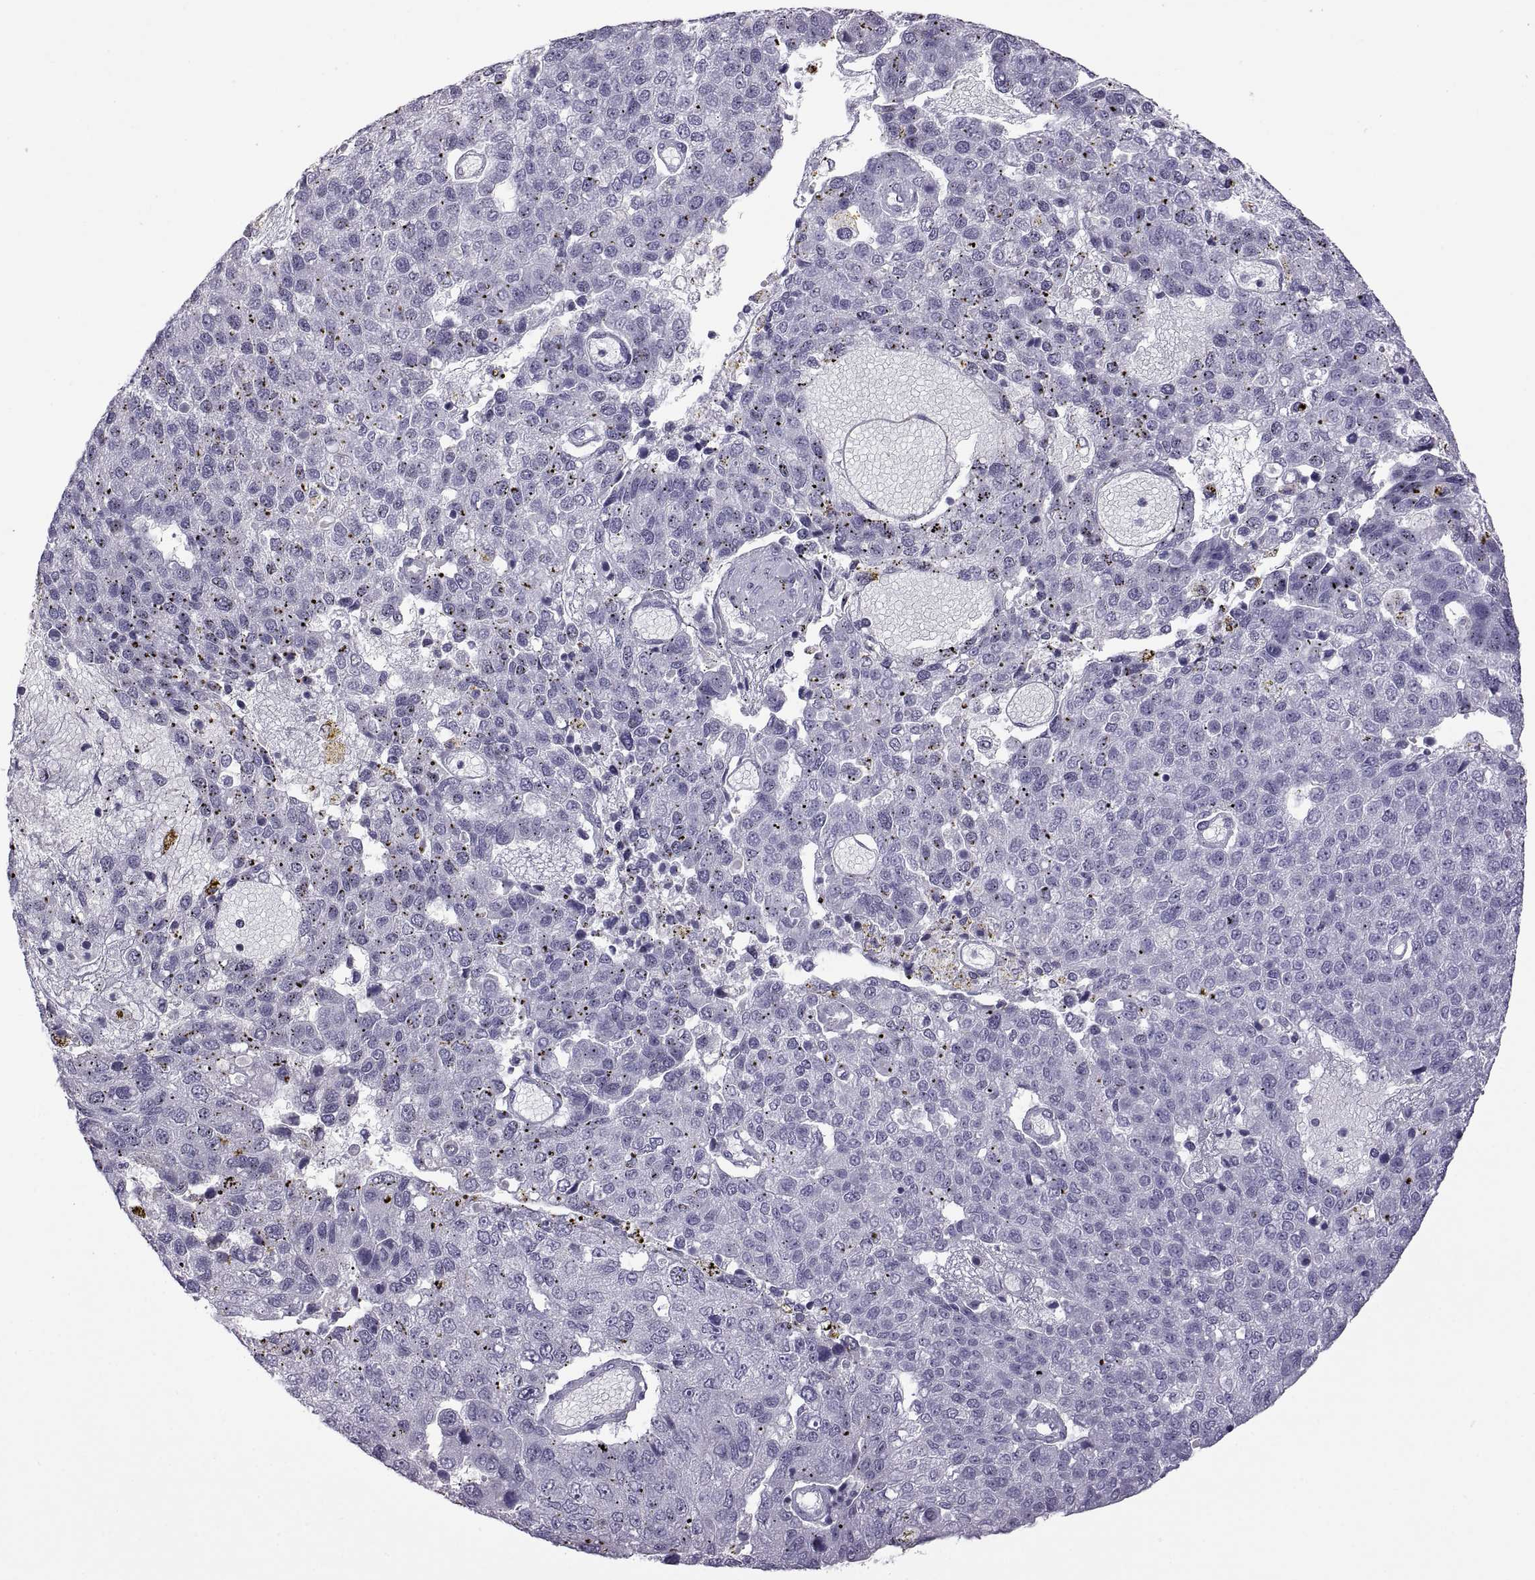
{"staining": {"intensity": "negative", "quantity": "none", "location": "none"}, "tissue": "pancreatic cancer", "cell_type": "Tumor cells", "image_type": "cancer", "snomed": [{"axis": "morphology", "description": "Adenocarcinoma, NOS"}, {"axis": "topography", "description": "Pancreas"}], "caption": "A photomicrograph of human adenocarcinoma (pancreatic) is negative for staining in tumor cells.", "gene": "RDM1", "patient": {"sex": "female", "age": 61}}